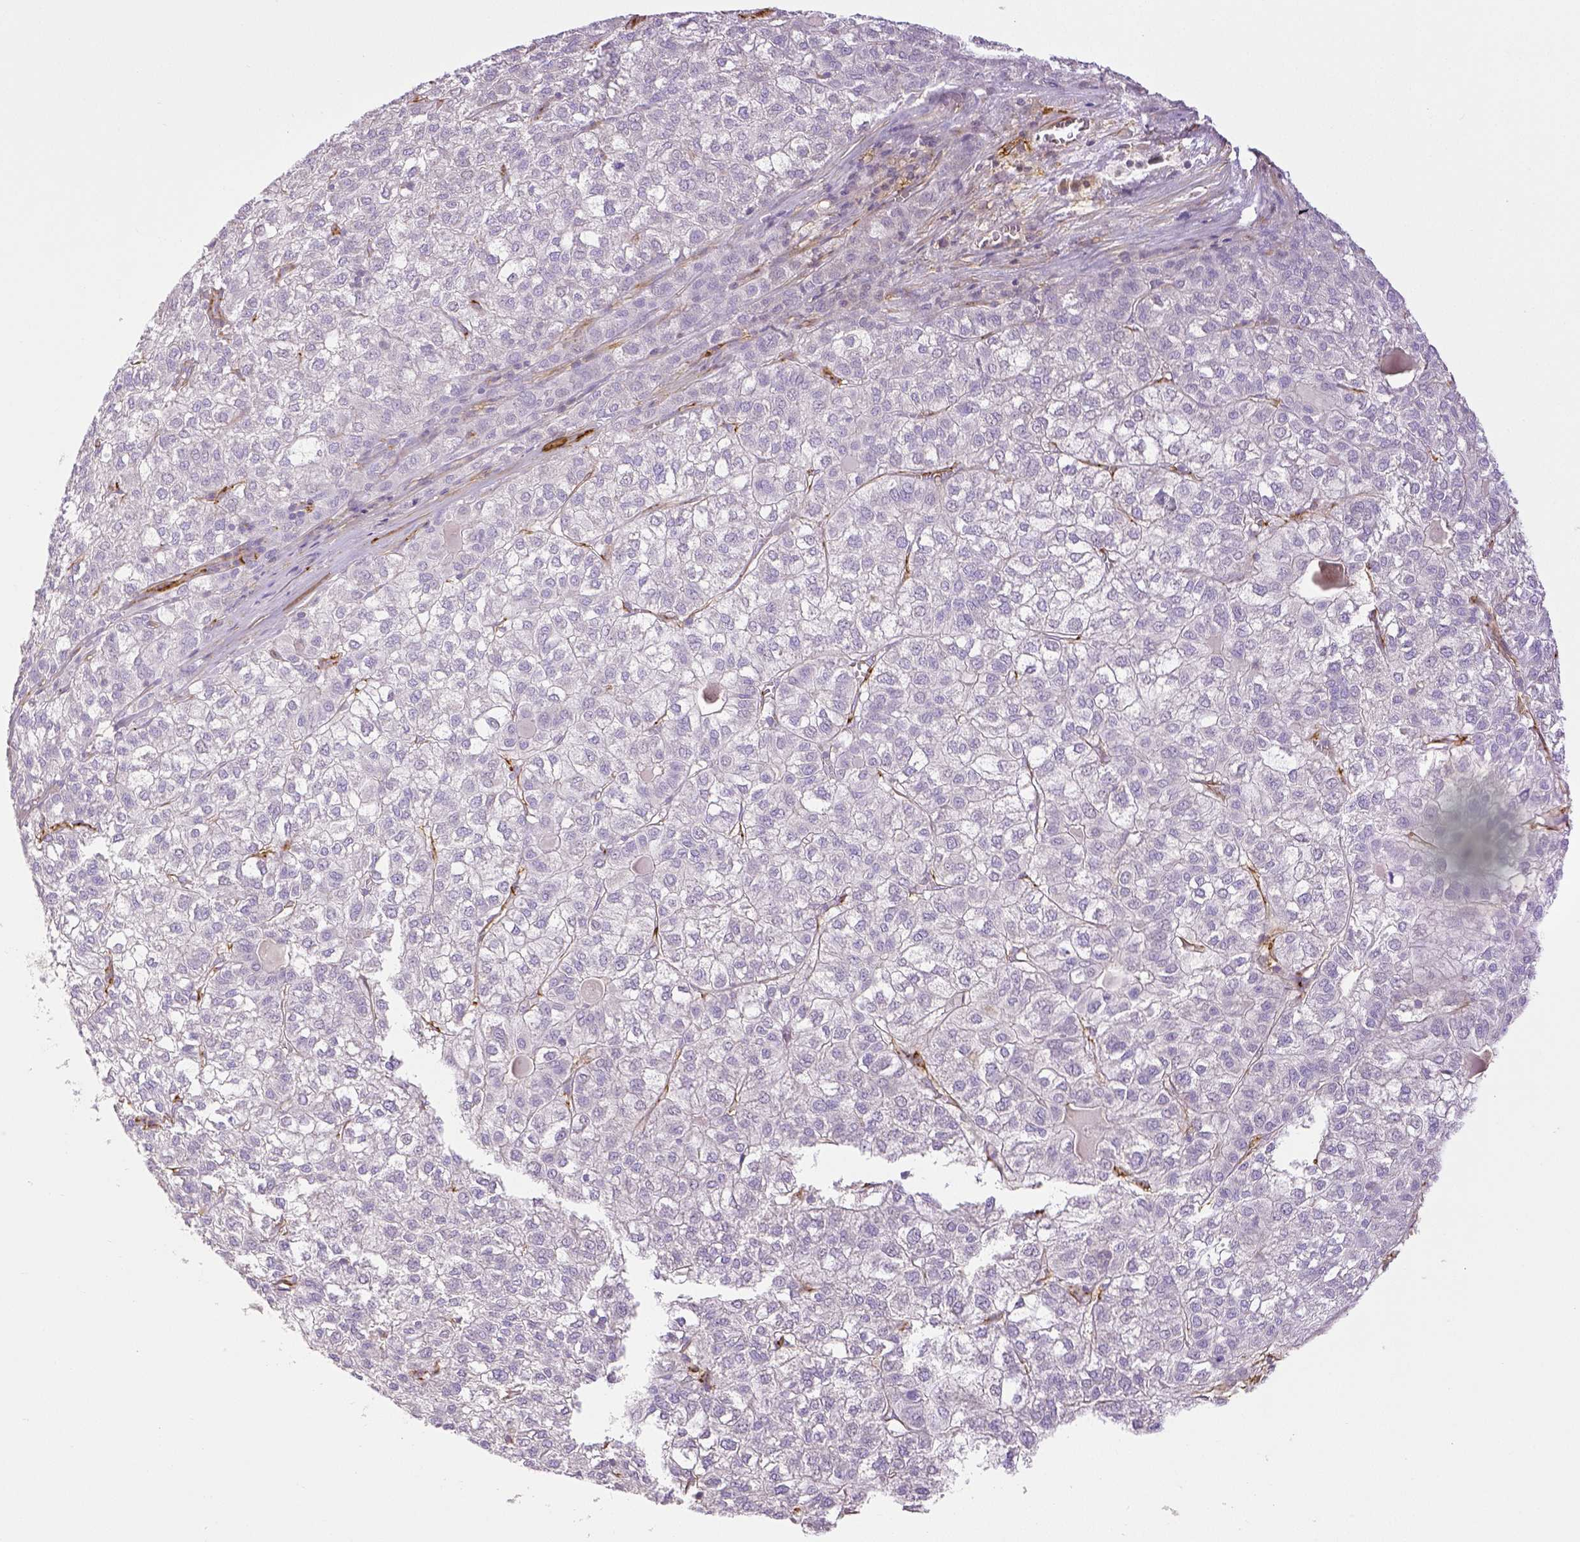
{"staining": {"intensity": "negative", "quantity": "none", "location": "none"}, "tissue": "liver cancer", "cell_type": "Tumor cells", "image_type": "cancer", "snomed": [{"axis": "morphology", "description": "Carcinoma, Hepatocellular, NOS"}, {"axis": "topography", "description": "Liver"}], "caption": "A high-resolution image shows immunohistochemistry (IHC) staining of liver cancer, which reveals no significant staining in tumor cells.", "gene": "THY1", "patient": {"sex": "female", "age": 43}}